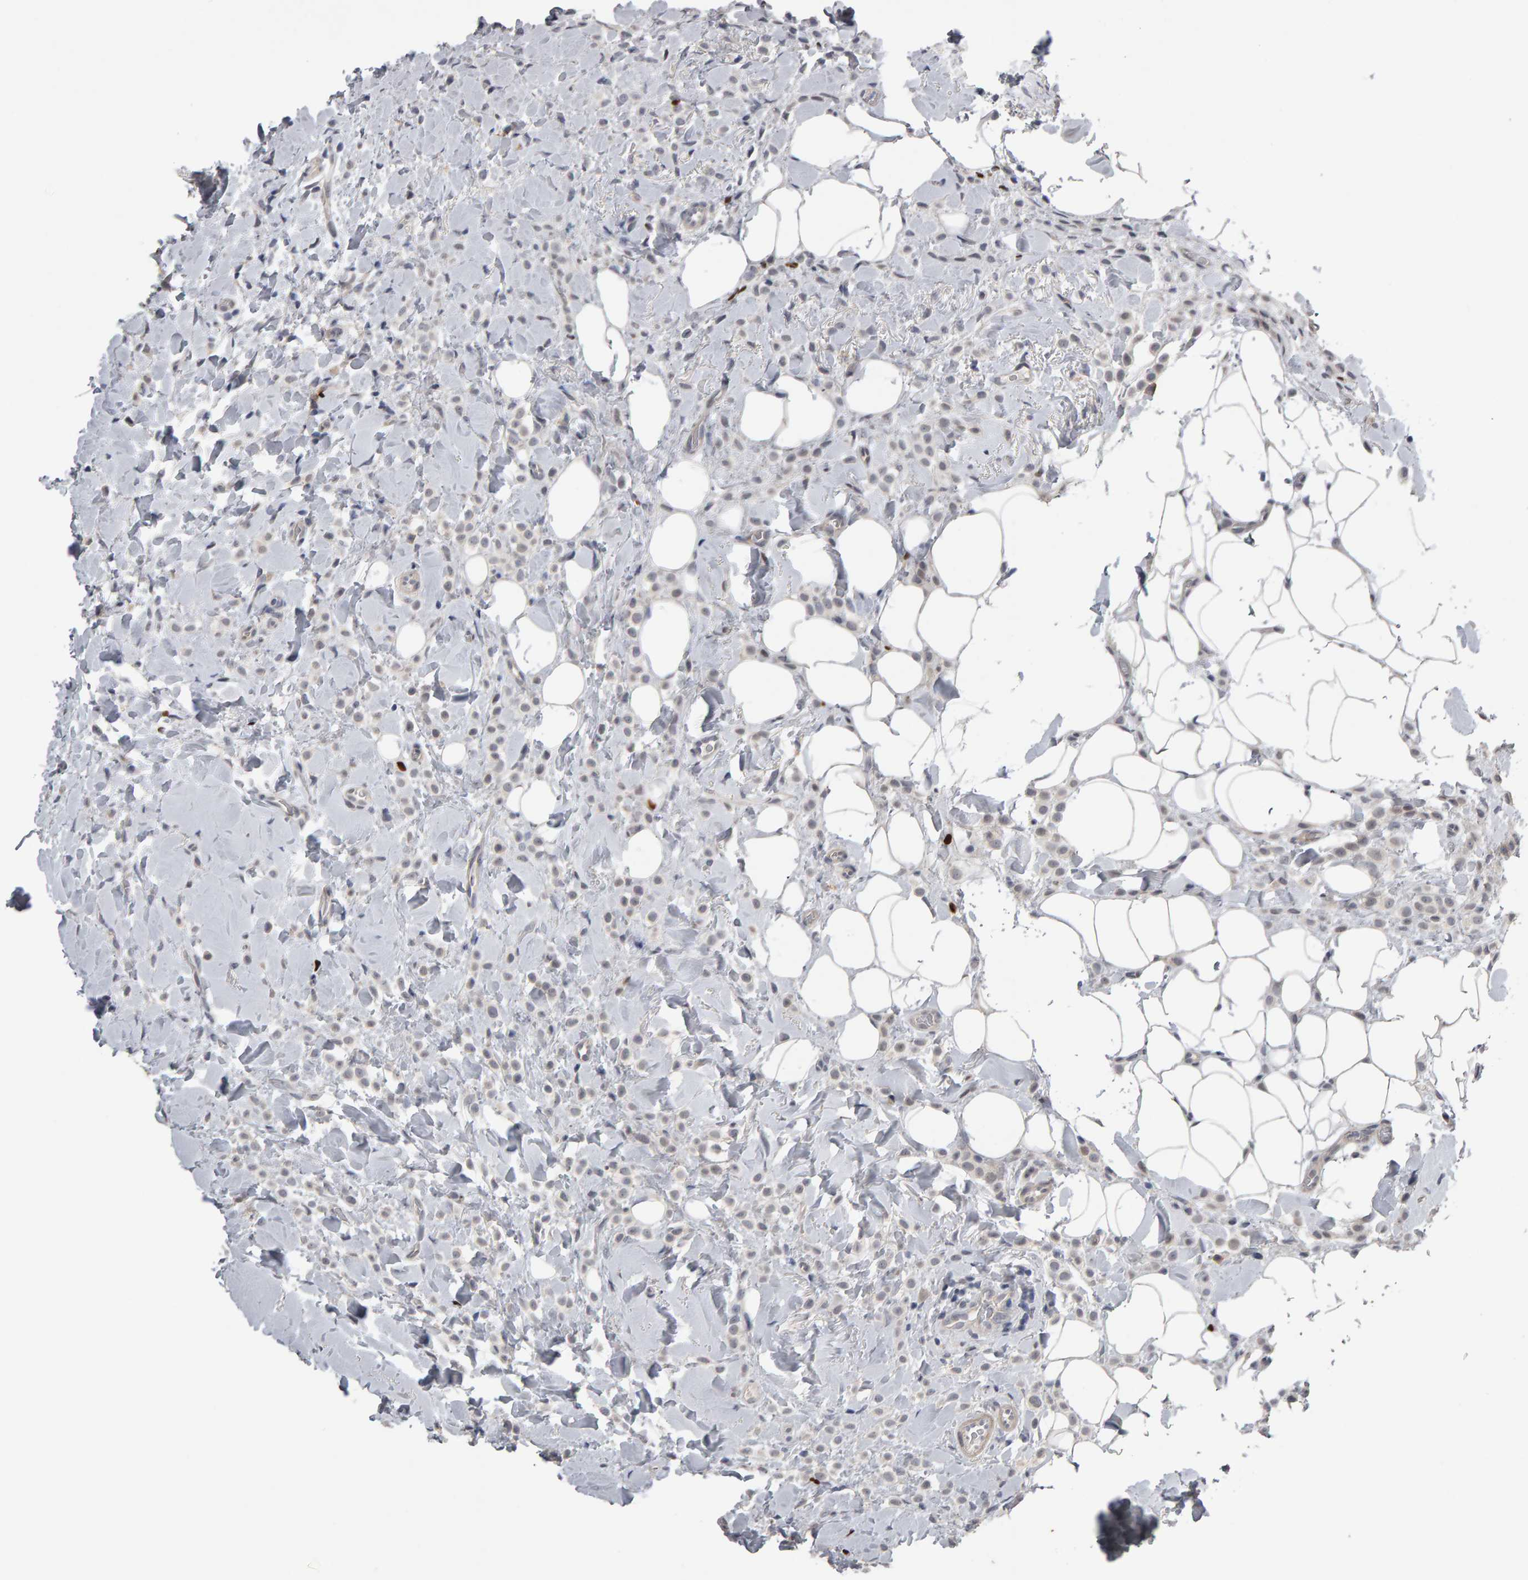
{"staining": {"intensity": "negative", "quantity": "none", "location": "none"}, "tissue": "breast cancer", "cell_type": "Tumor cells", "image_type": "cancer", "snomed": [{"axis": "morphology", "description": "Normal tissue, NOS"}, {"axis": "morphology", "description": "Lobular carcinoma"}, {"axis": "topography", "description": "Breast"}], "caption": "IHC histopathology image of human breast cancer stained for a protein (brown), which demonstrates no staining in tumor cells.", "gene": "IPO8", "patient": {"sex": "female", "age": 50}}